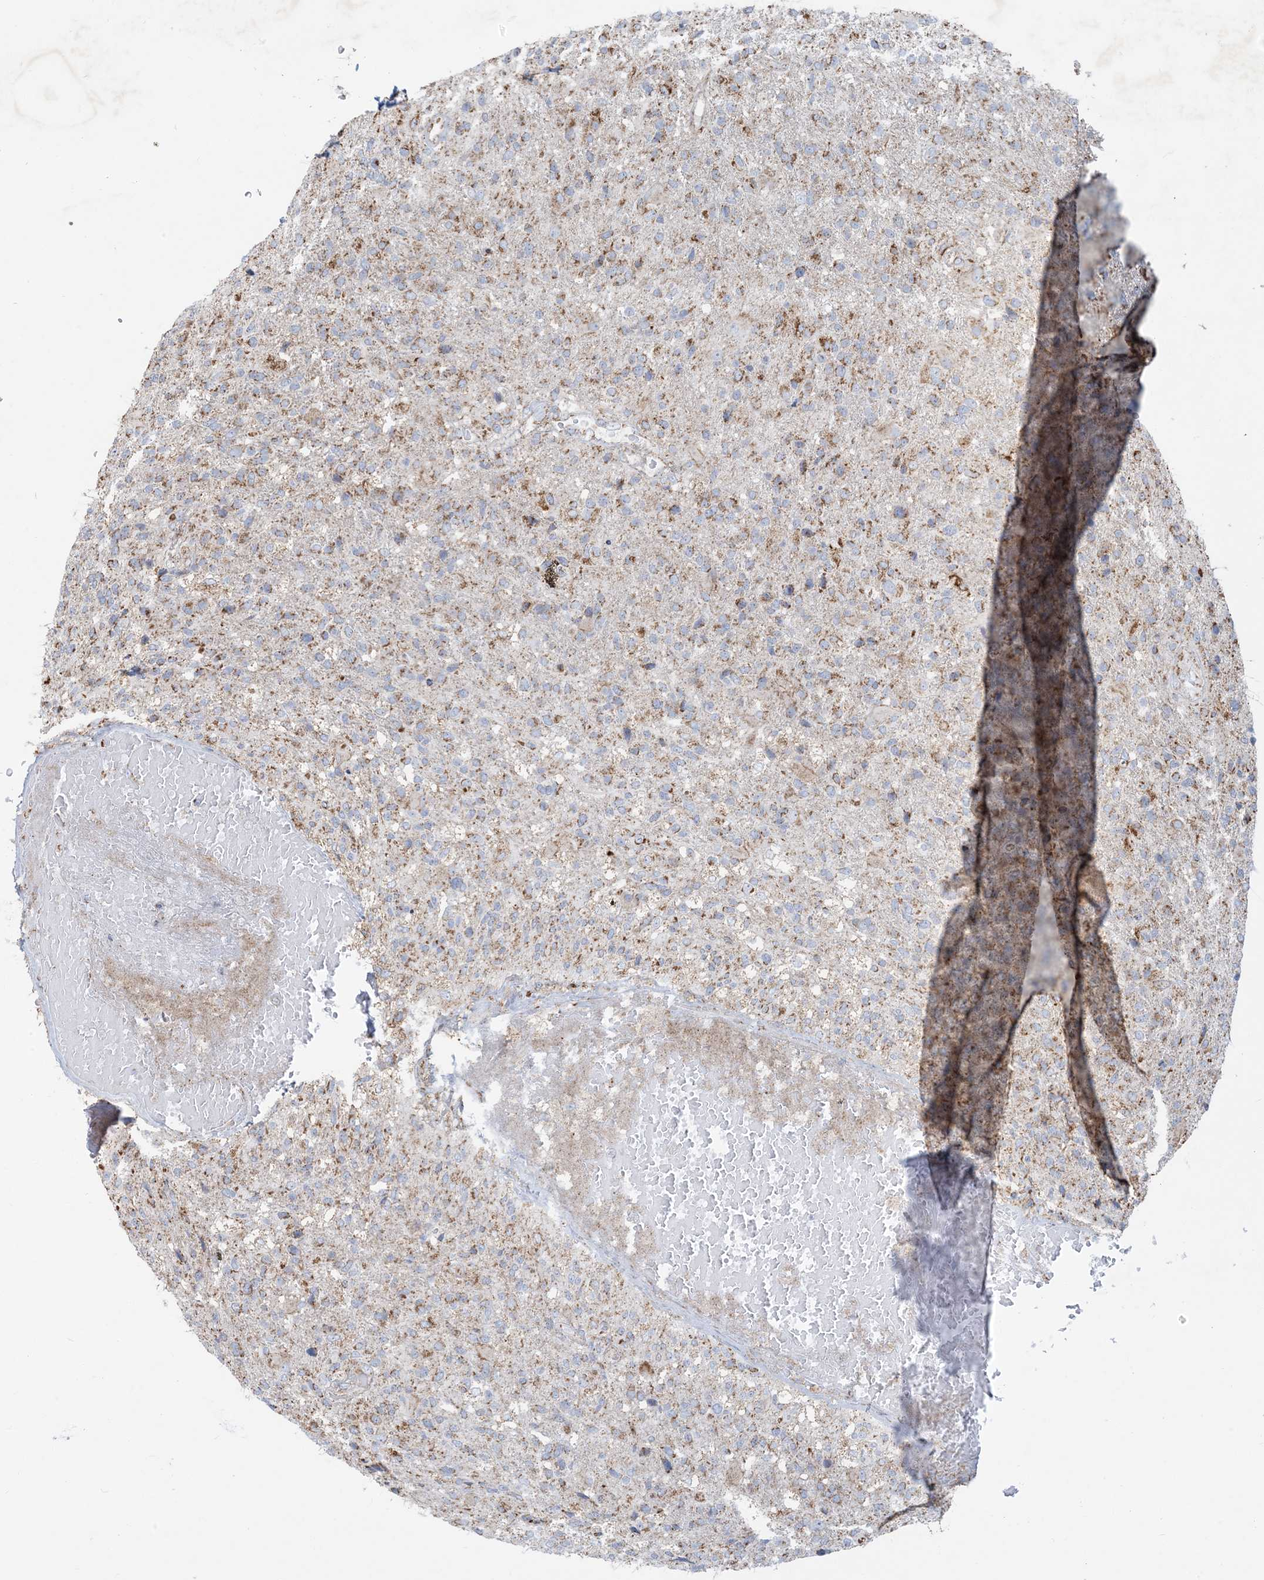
{"staining": {"intensity": "moderate", "quantity": "<25%", "location": "cytoplasmic/membranous"}, "tissue": "glioma", "cell_type": "Tumor cells", "image_type": "cancer", "snomed": [{"axis": "morphology", "description": "Glioma, malignant, High grade"}, {"axis": "topography", "description": "Brain"}], "caption": "IHC photomicrograph of human glioma stained for a protein (brown), which demonstrates low levels of moderate cytoplasmic/membranous expression in approximately <25% of tumor cells.", "gene": "BEND4", "patient": {"sex": "male", "age": 72}}